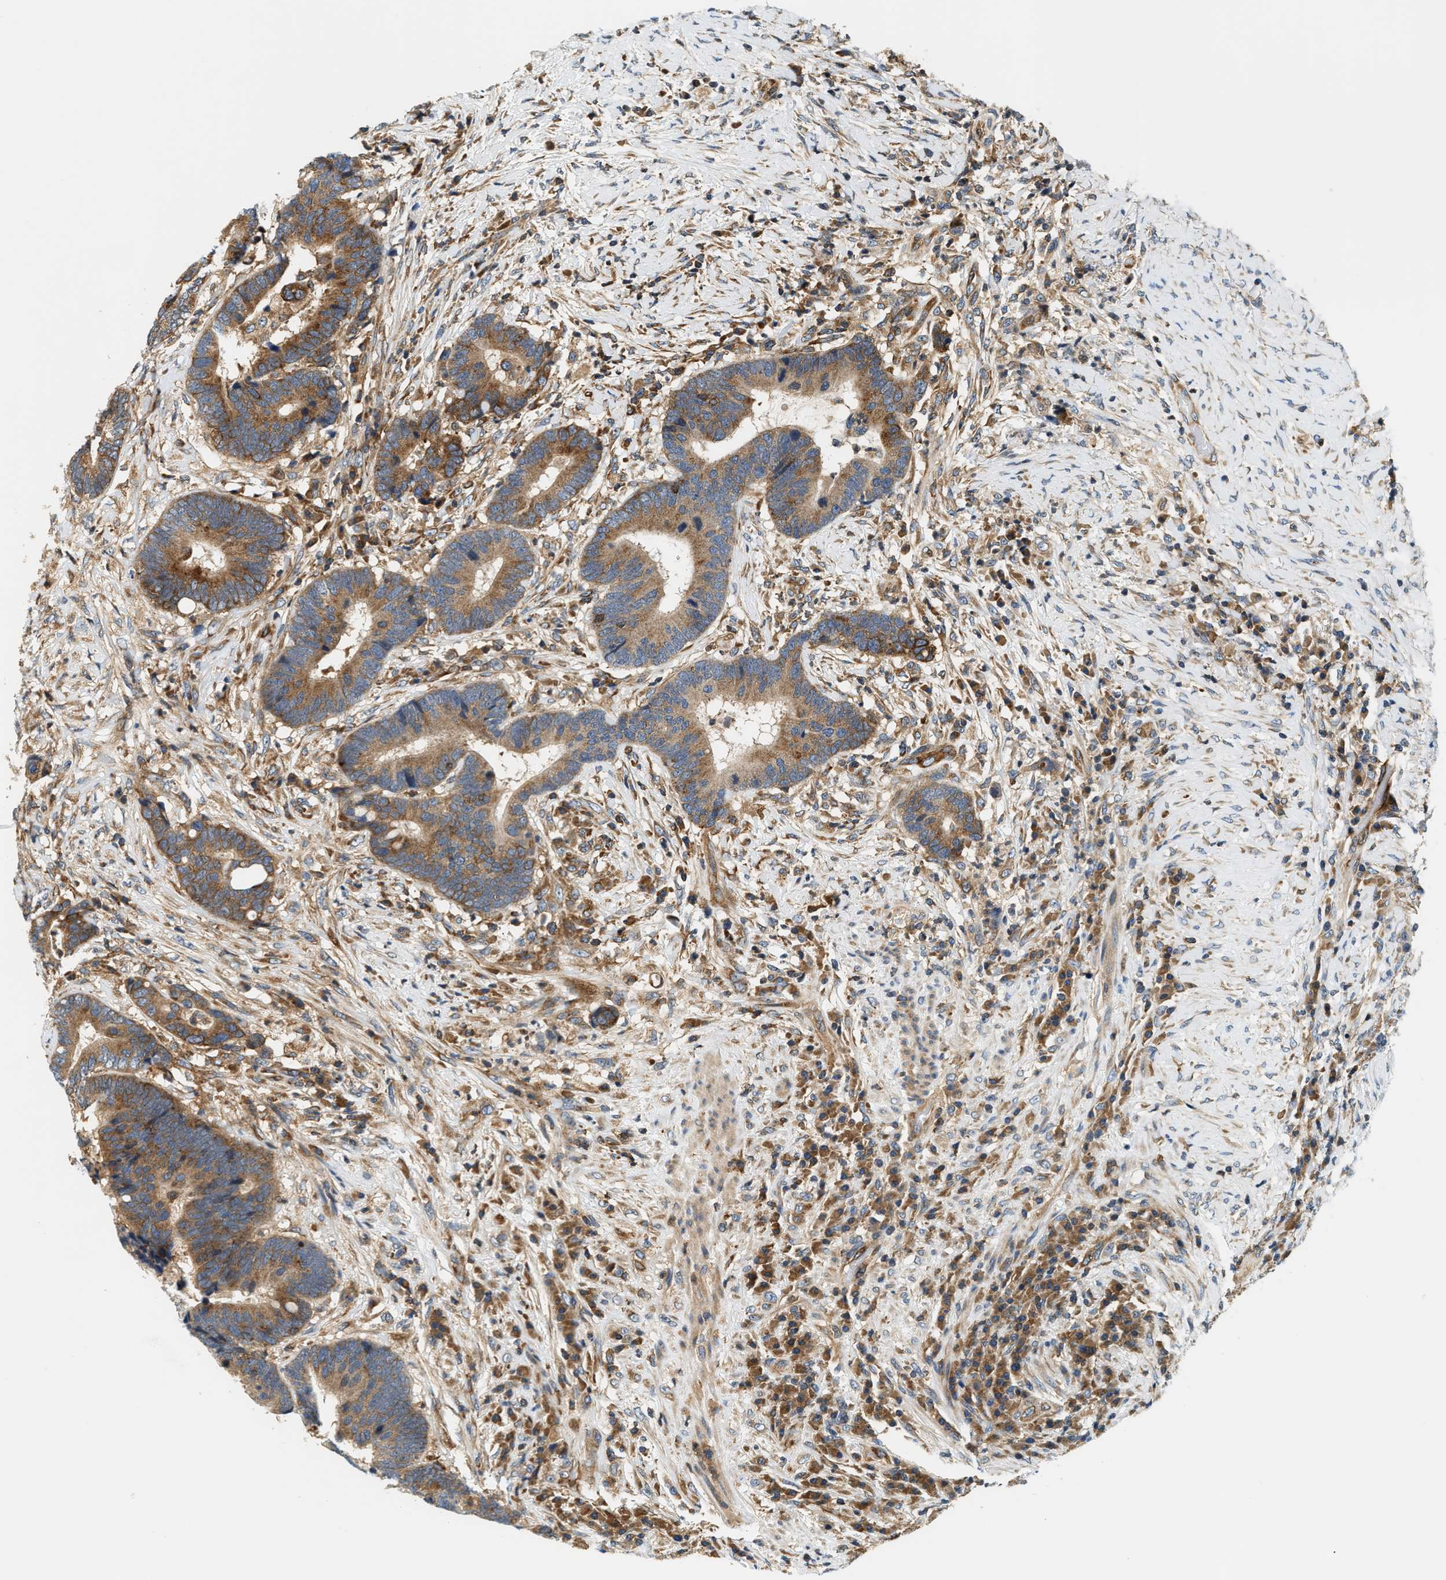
{"staining": {"intensity": "moderate", "quantity": ">75%", "location": "cytoplasmic/membranous"}, "tissue": "colorectal cancer", "cell_type": "Tumor cells", "image_type": "cancer", "snomed": [{"axis": "morphology", "description": "Adenocarcinoma, NOS"}, {"axis": "topography", "description": "Rectum"}], "caption": "A high-resolution photomicrograph shows IHC staining of colorectal cancer, which displays moderate cytoplasmic/membranous expression in approximately >75% of tumor cells.", "gene": "SAMD9", "patient": {"sex": "female", "age": 89}}